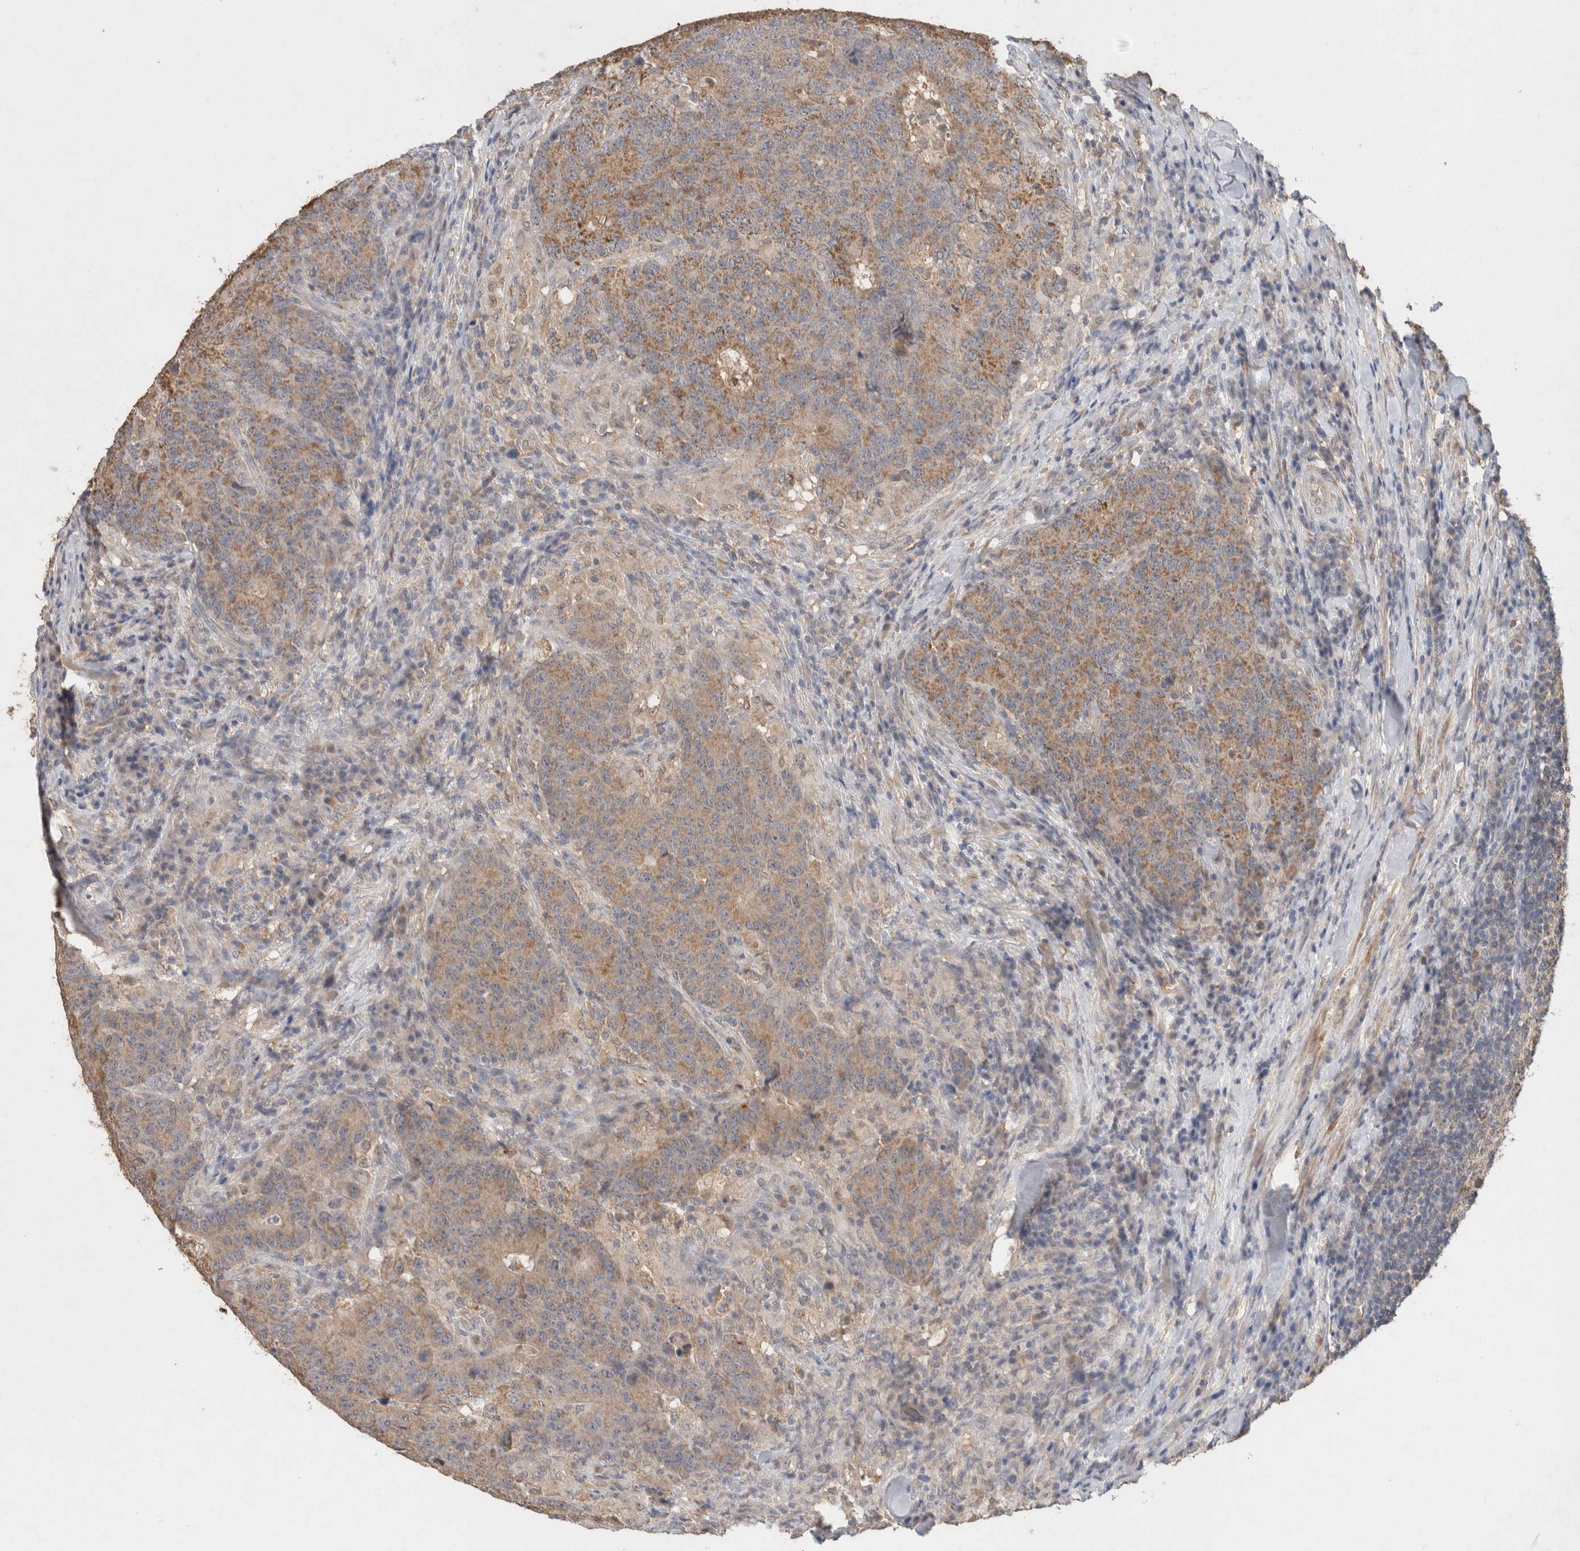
{"staining": {"intensity": "moderate", "quantity": ">75%", "location": "cytoplasmic/membranous"}, "tissue": "colorectal cancer", "cell_type": "Tumor cells", "image_type": "cancer", "snomed": [{"axis": "morphology", "description": "Normal tissue, NOS"}, {"axis": "morphology", "description": "Adenocarcinoma, NOS"}, {"axis": "topography", "description": "Colon"}], "caption": "This photomicrograph reveals IHC staining of human colorectal adenocarcinoma, with medium moderate cytoplasmic/membranous positivity in about >75% of tumor cells.", "gene": "RAB14", "patient": {"sex": "female", "age": 75}}